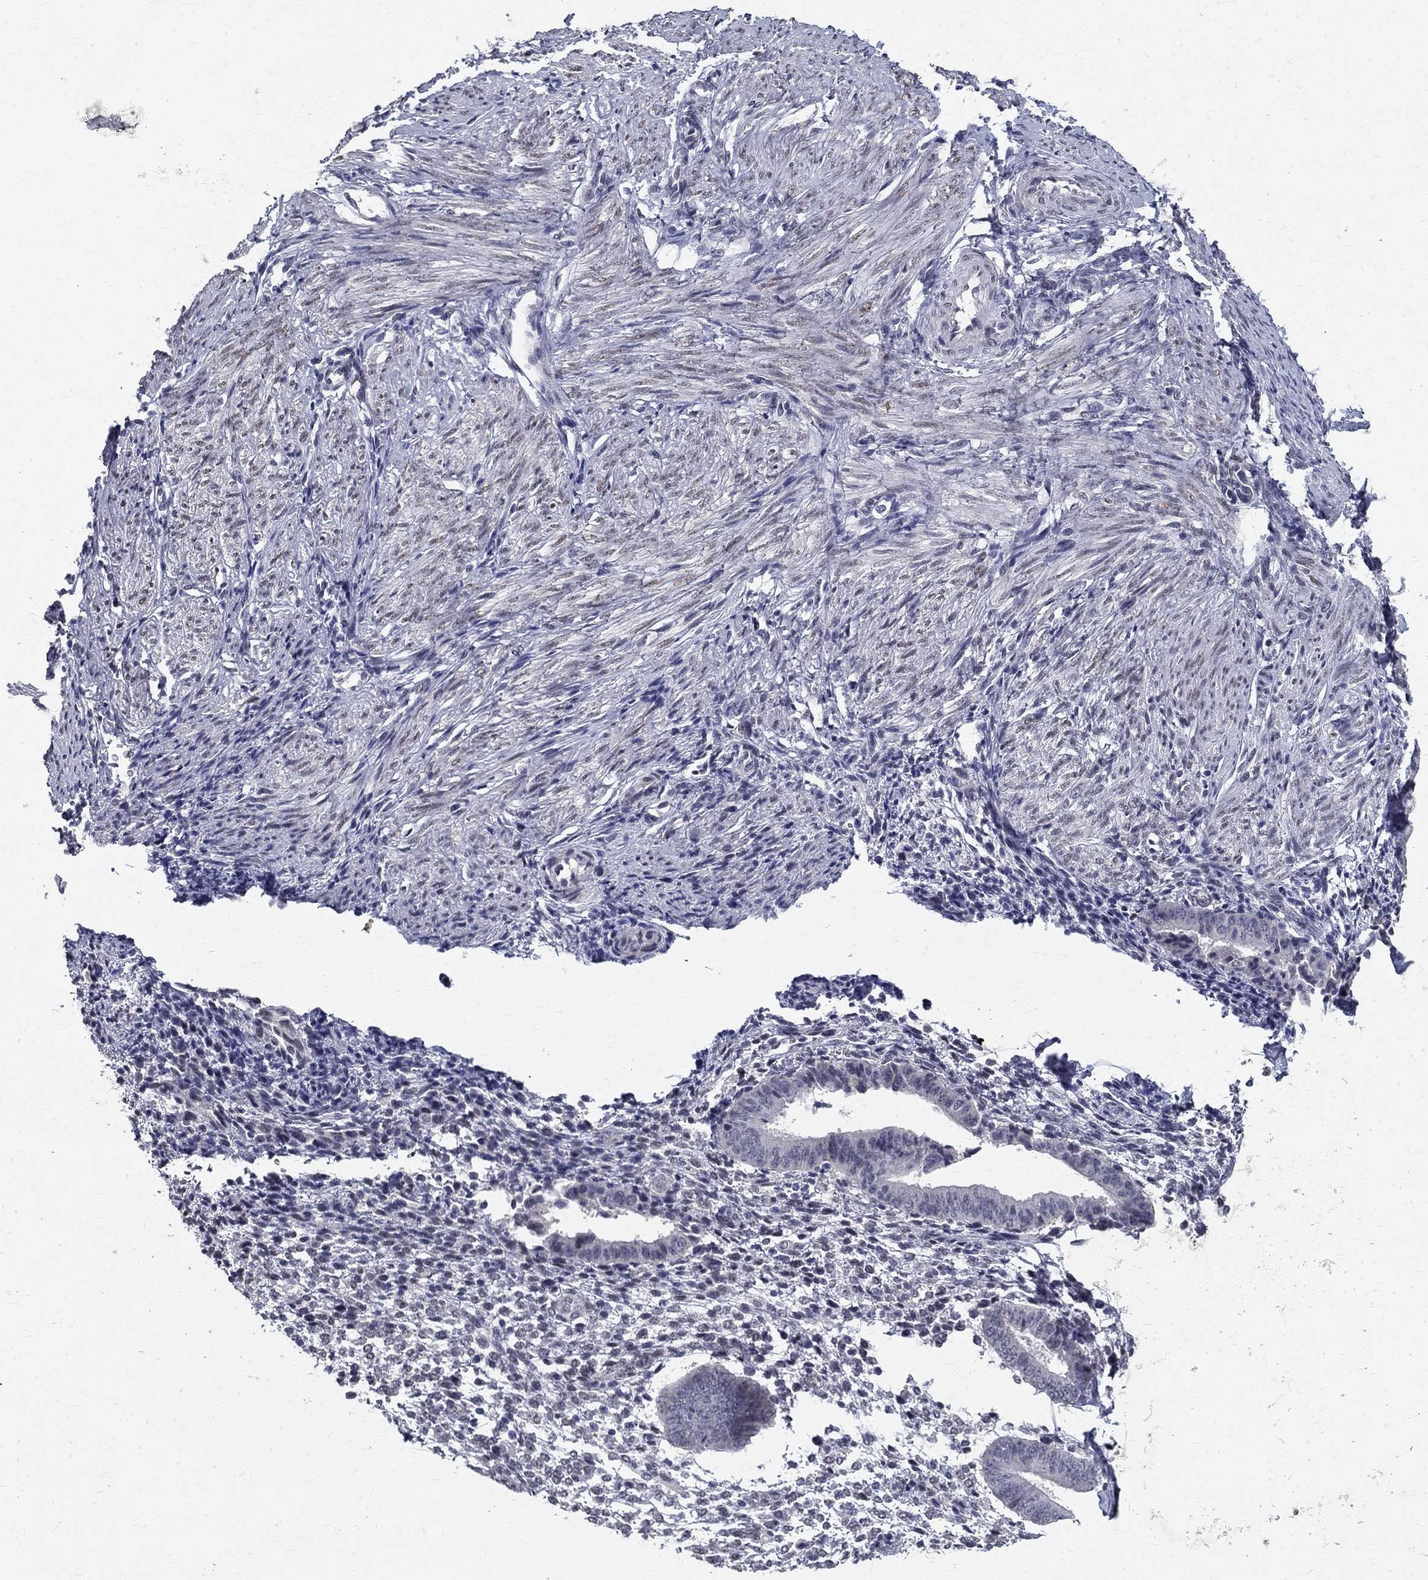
{"staining": {"intensity": "negative", "quantity": "none", "location": "none"}, "tissue": "endometrium", "cell_type": "Cells in endometrial stroma", "image_type": "normal", "snomed": [{"axis": "morphology", "description": "Normal tissue, NOS"}, {"axis": "topography", "description": "Endometrium"}], "caption": "Cells in endometrial stroma show no significant expression in benign endometrium.", "gene": "RBFOX1", "patient": {"sex": "female", "age": 47}}